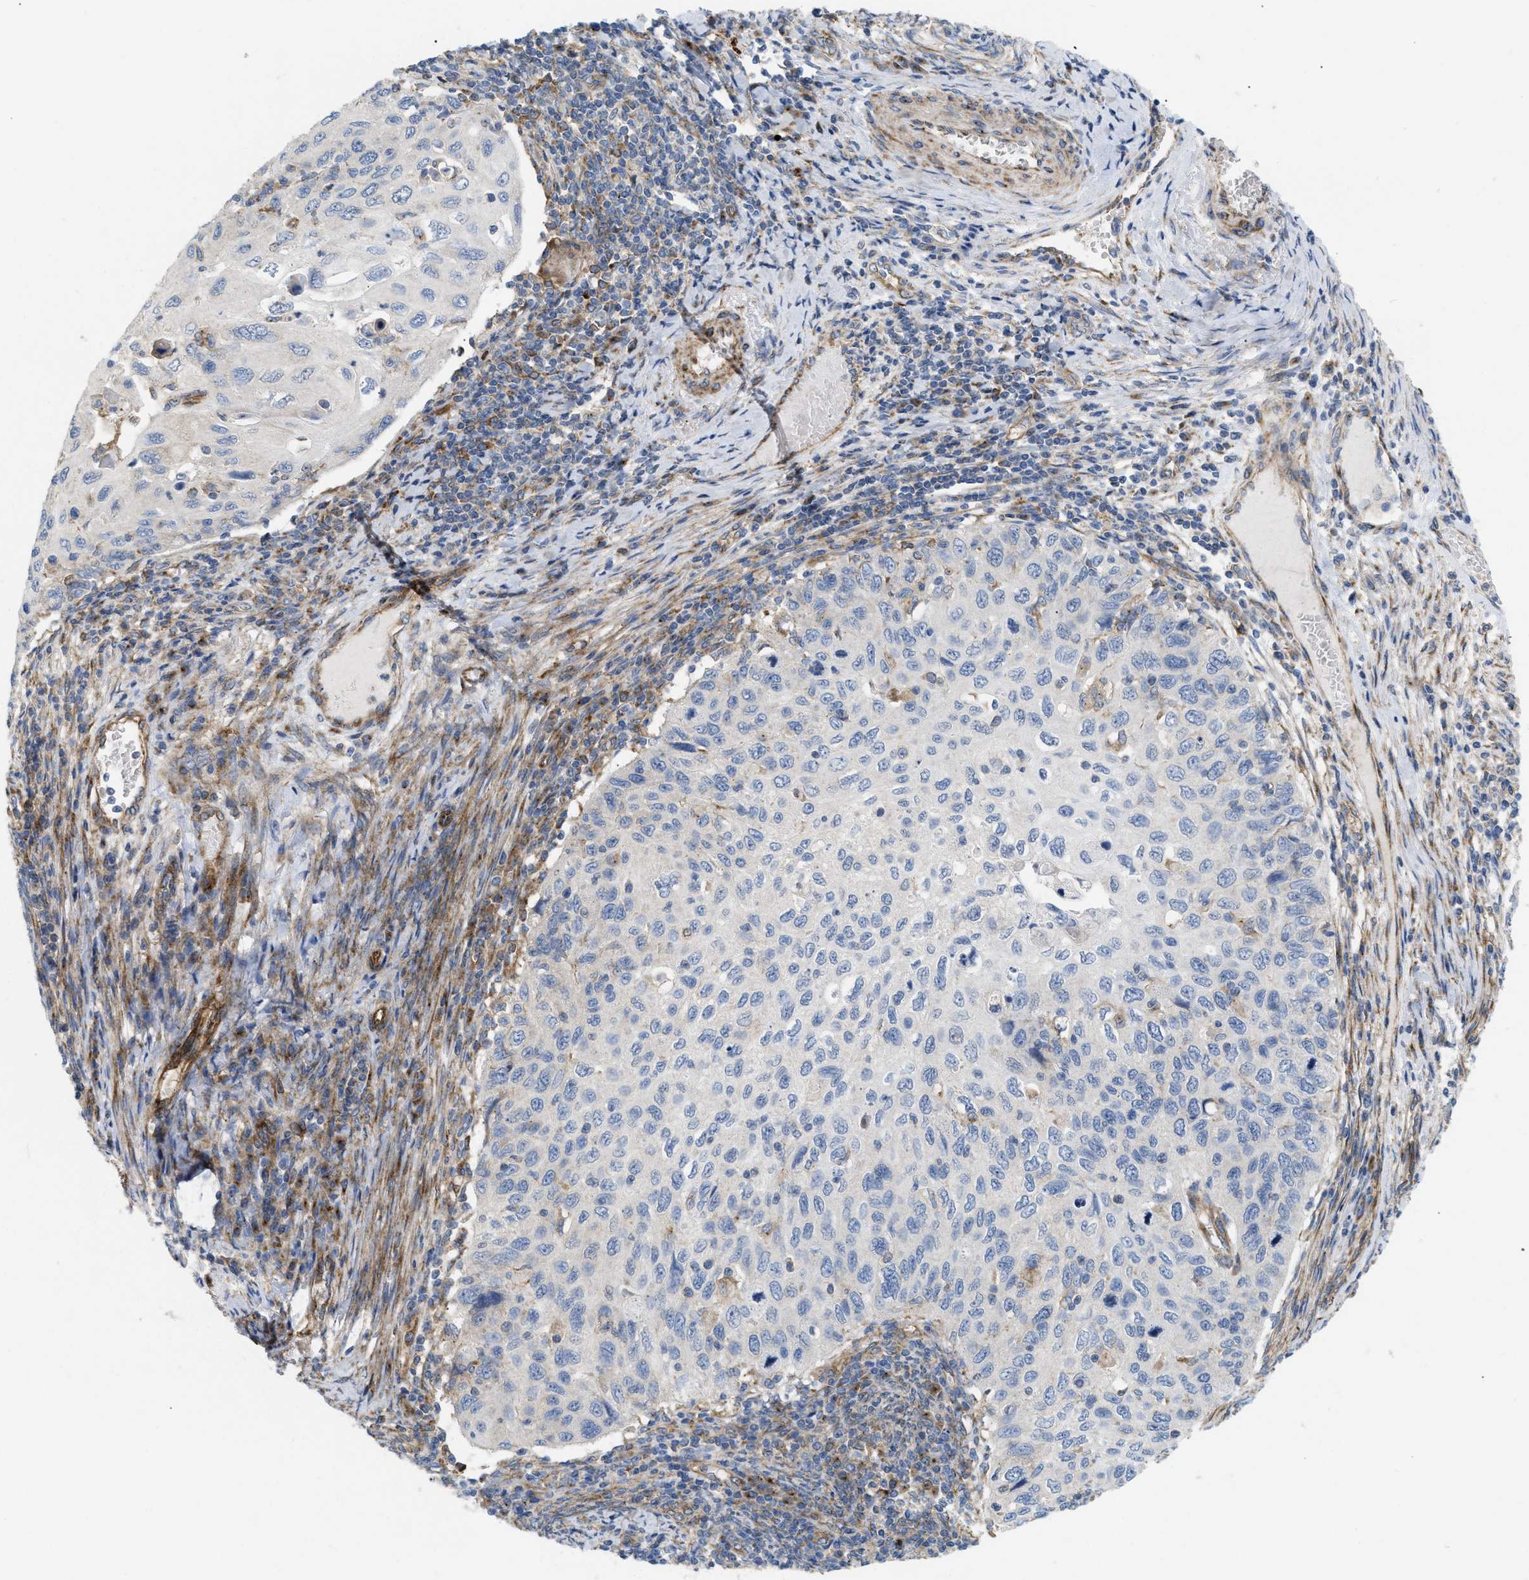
{"staining": {"intensity": "negative", "quantity": "none", "location": "none"}, "tissue": "cervical cancer", "cell_type": "Tumor cells", "image_type": "cancer", "snomed": [{"axis": "morphology", "description": "Squamous cell carcinoma, NOS"}, {"axis": "topography", "description": "Cervix"}], "caption": "DAB immunohistochemical staining of human cervical cancer exhibits no significant staining in tumor cells.", "gene": "DCTN4", "patient": {"sex": "female", "age": 70}}